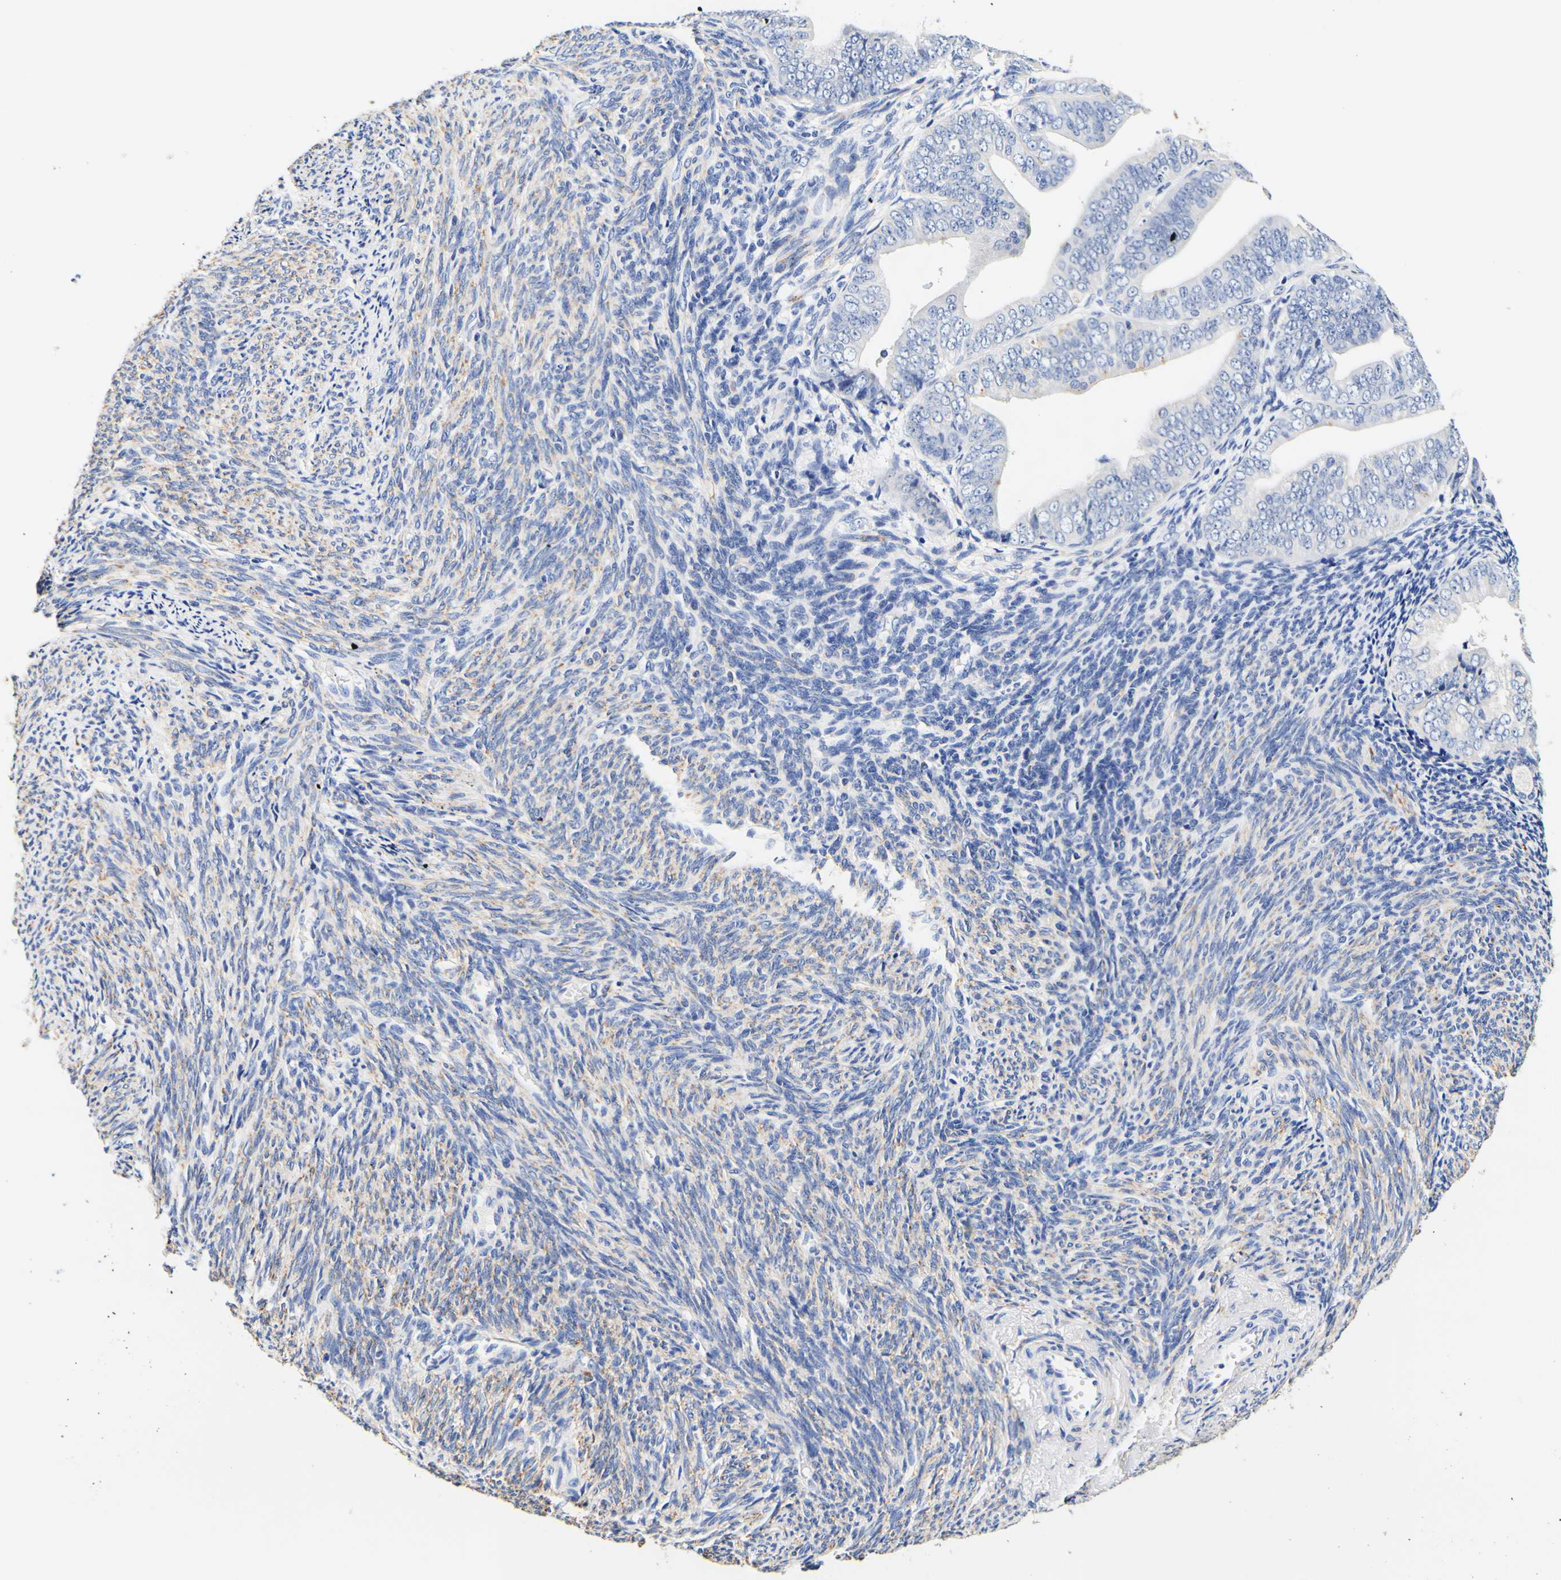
{"staining": {"intensity": "weak", "quantity": "<25%", "location": "cytoplasmic/membranous"}, "tissue": "endometrial cancer", "cell_type": "Tumor cells", "image_type": "cancer", "snomed": [{"axis": "morphology", "description": "Adenocarcinoma, NOS"}, {"axis": "topography", "description": "Endometrium"}], "caption": "Immunohistochemistry histopathology image of neoplastic tissue: endometrial adenocarcinoma stained with DAB reveals no significant protein positivity in tumor cells.", "gene": "CAMK4", "patient": {"sex": "female", "age": 63}}